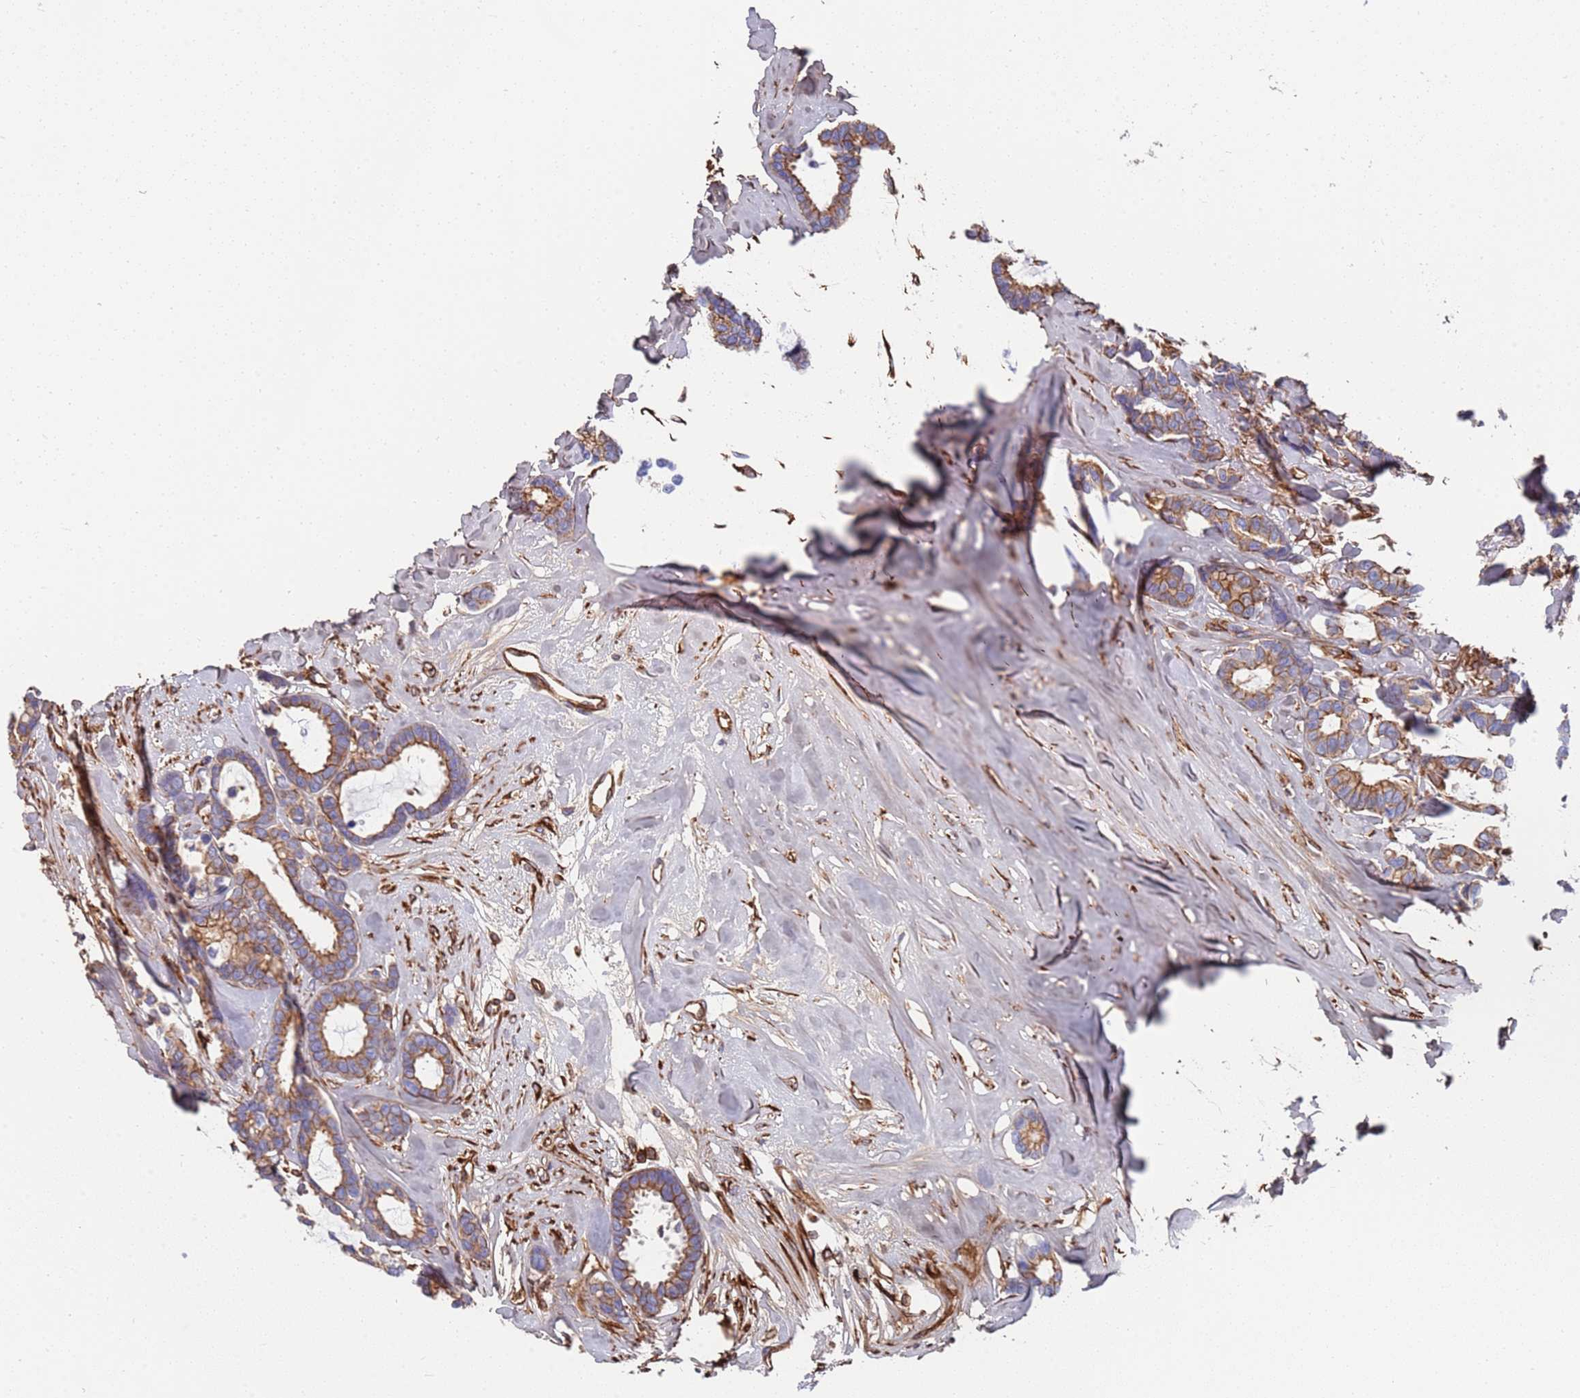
{"staining": {"intensity": "moderate", "quantity": ">75%", "location": "cytoplasmic/membranous"}, "tissue": "breast cancer", "cell_type": "Tumor cells", "image_type": "cancer", "snomed": [{"axis": "morphology", "description": "Duct carcinoma"}, {"axis": "topography", "description": "Breast"}], "caption": "DAB immunohistochemical staining of human breast cancer (invasive ductal carcinoma) reveals moderate cytoplasmic/membranous protein positivity in about >75% of tumor cells.", "gene": "JAKMIP2", "patient": {"sex": "female", "age": 87}}